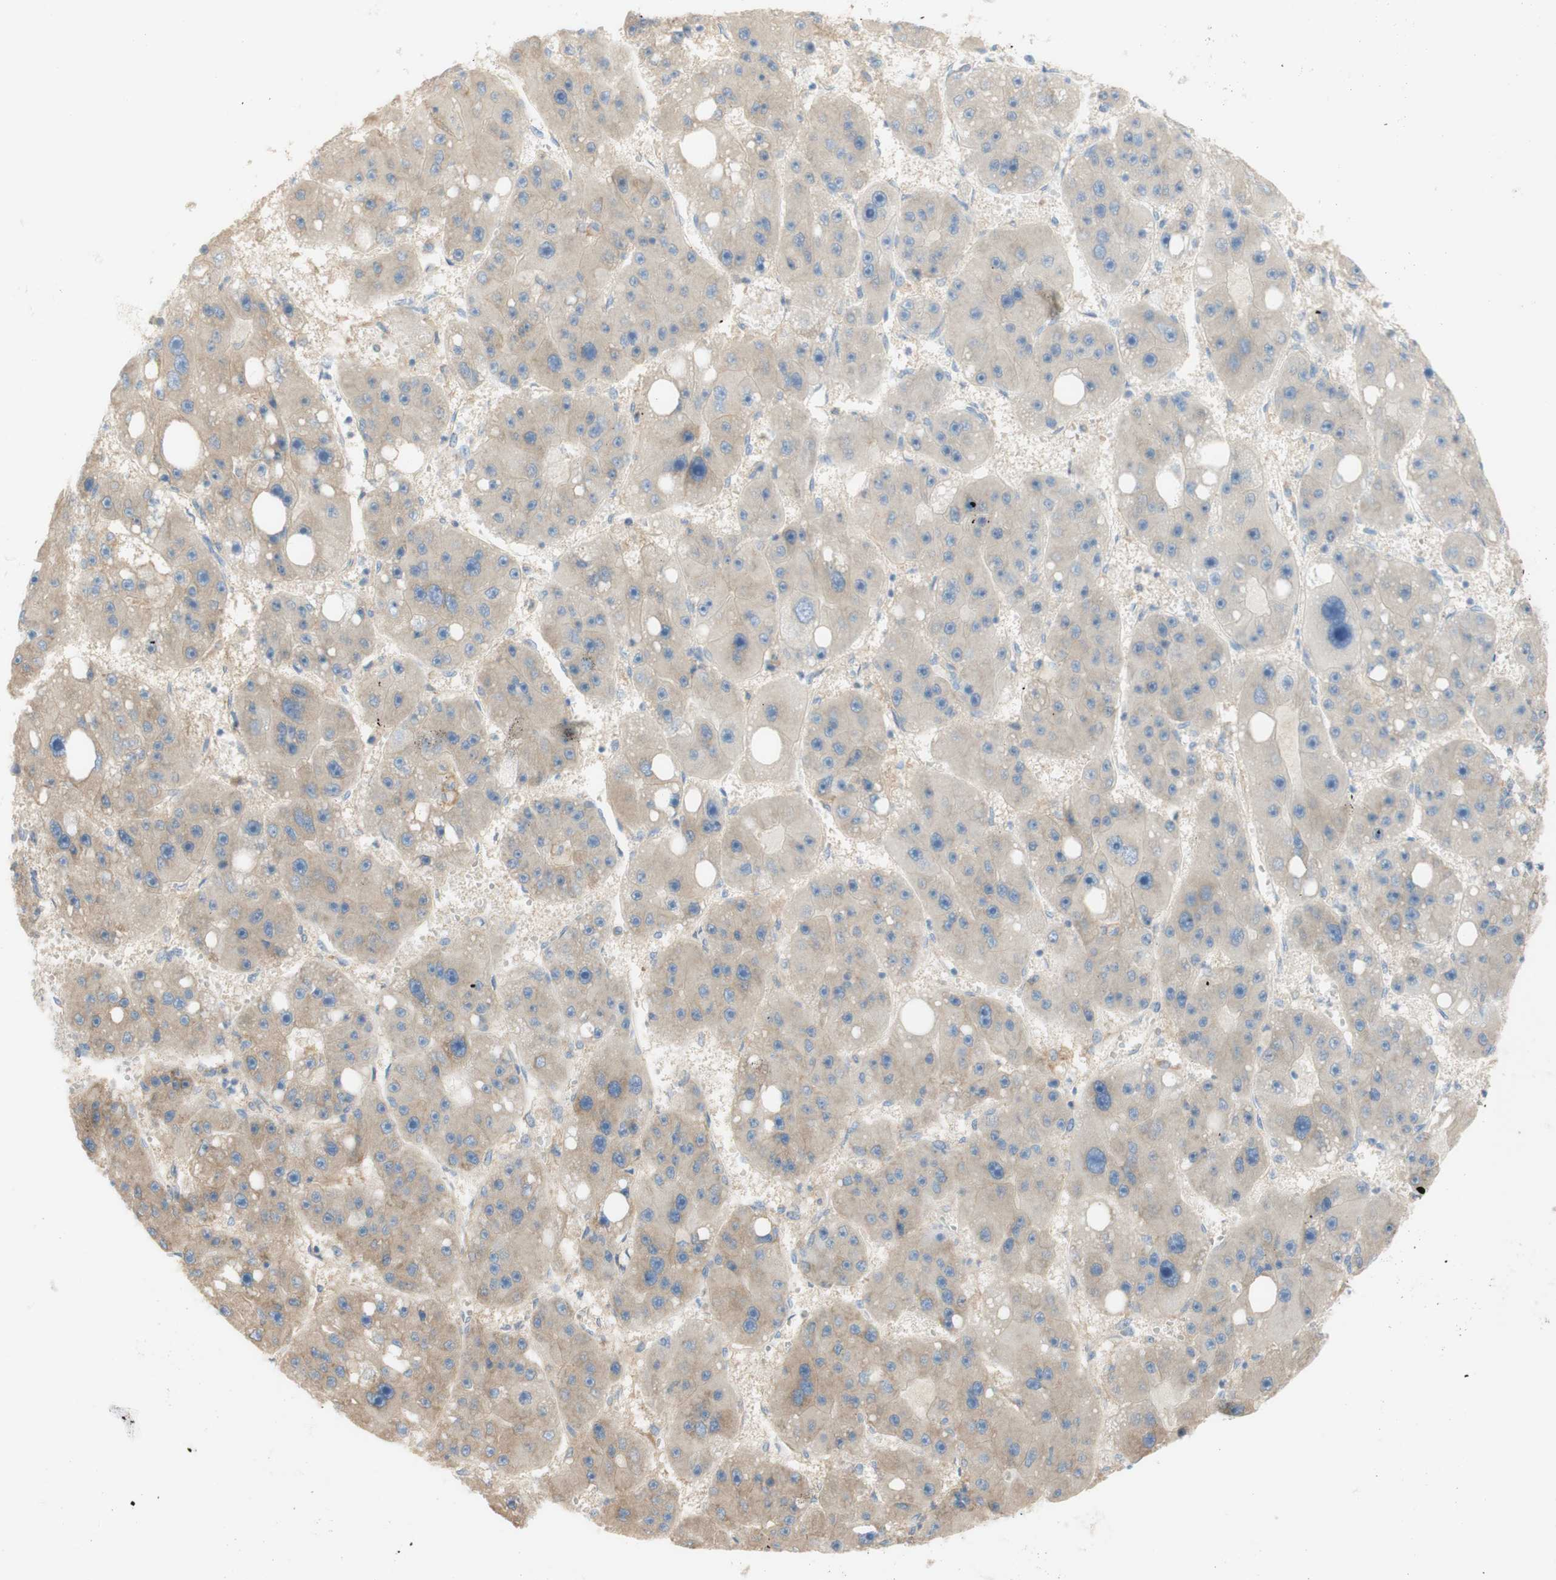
{"staining": {"intensity": "weak", "quantity": ">75%", "location": "cytoplasmic/membranous"}, "tissue": "liver cancer", "cell_type": "Tumor cells", "image_type": "cancer", "snomed": [{"axis": "morphology", "description": "Carcinoma, Hepatocellular, NOS"}, {"axis": "topography", "description": "Liver"}], "caption": "Immunohistochemistry (IHC) (DAB) staining of human liver cancer exhibits weak cytoplasmic/membranous protein expression in approximately >75% of tumor cells.", "gene": "ATP2B1", "patient": {"sex": "female", "age": 61}}